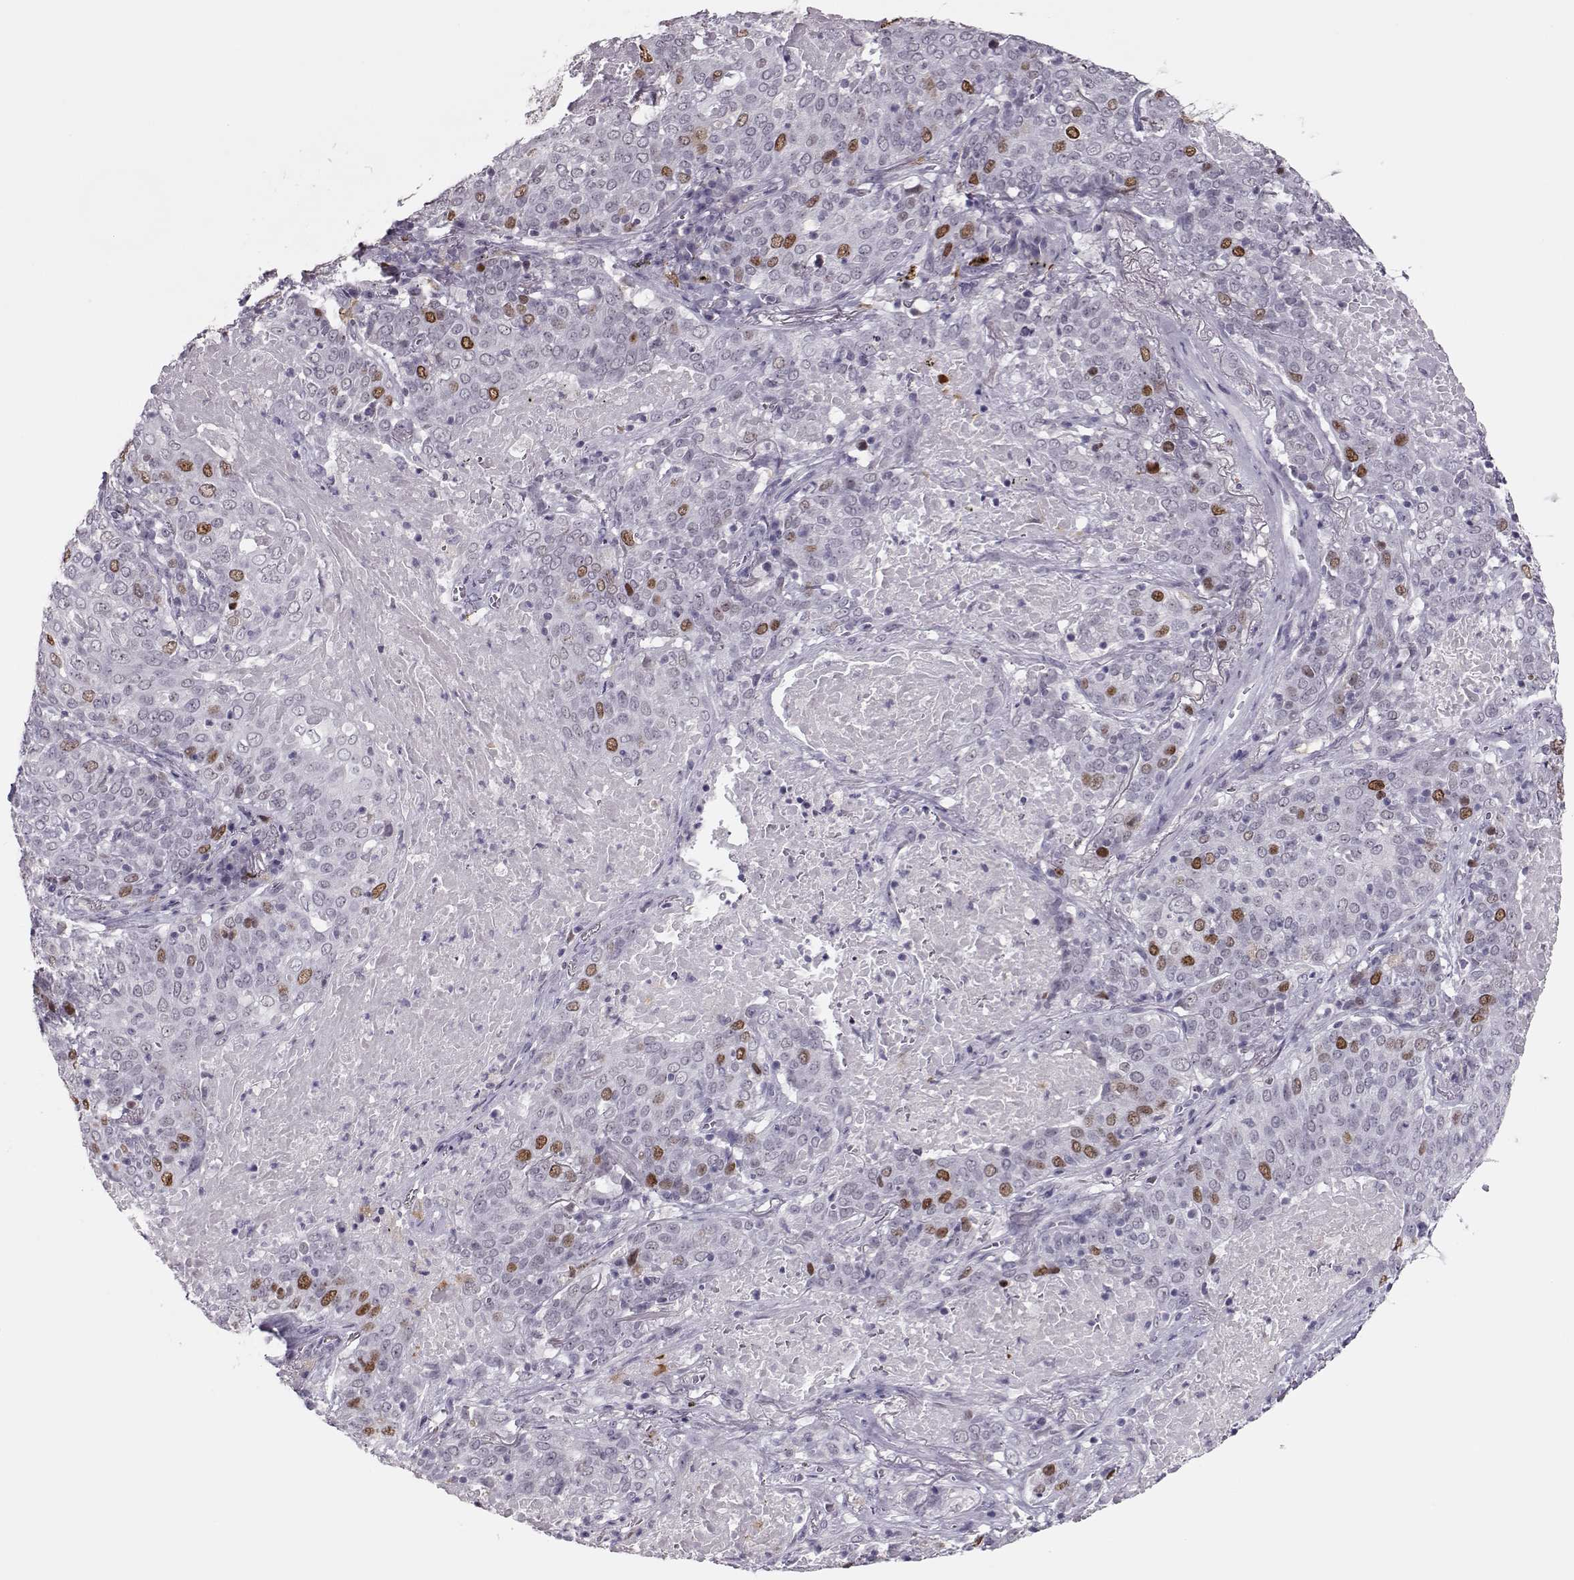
{"staining": {"intensity": "moderate", "quantity": "<25%", "location": "nuclear"}, "tissue": "lung cancer", "cell_type": "Tumor cells", "image_type": "cancer", "snomed": [{"axis": "morphology", "description": "Squamous cell carcinoma, NOS"}, {"axis": "topography", "description": "Lung"}], "caption": "There is low levels of moderate nuclear staining in tumor cells of squamous cell carcinoma (lung), as demonstrated by immunohistochemical staining (brown color).", "gene": "SGO1", "patient": {"sex": "male", "age": 82}}